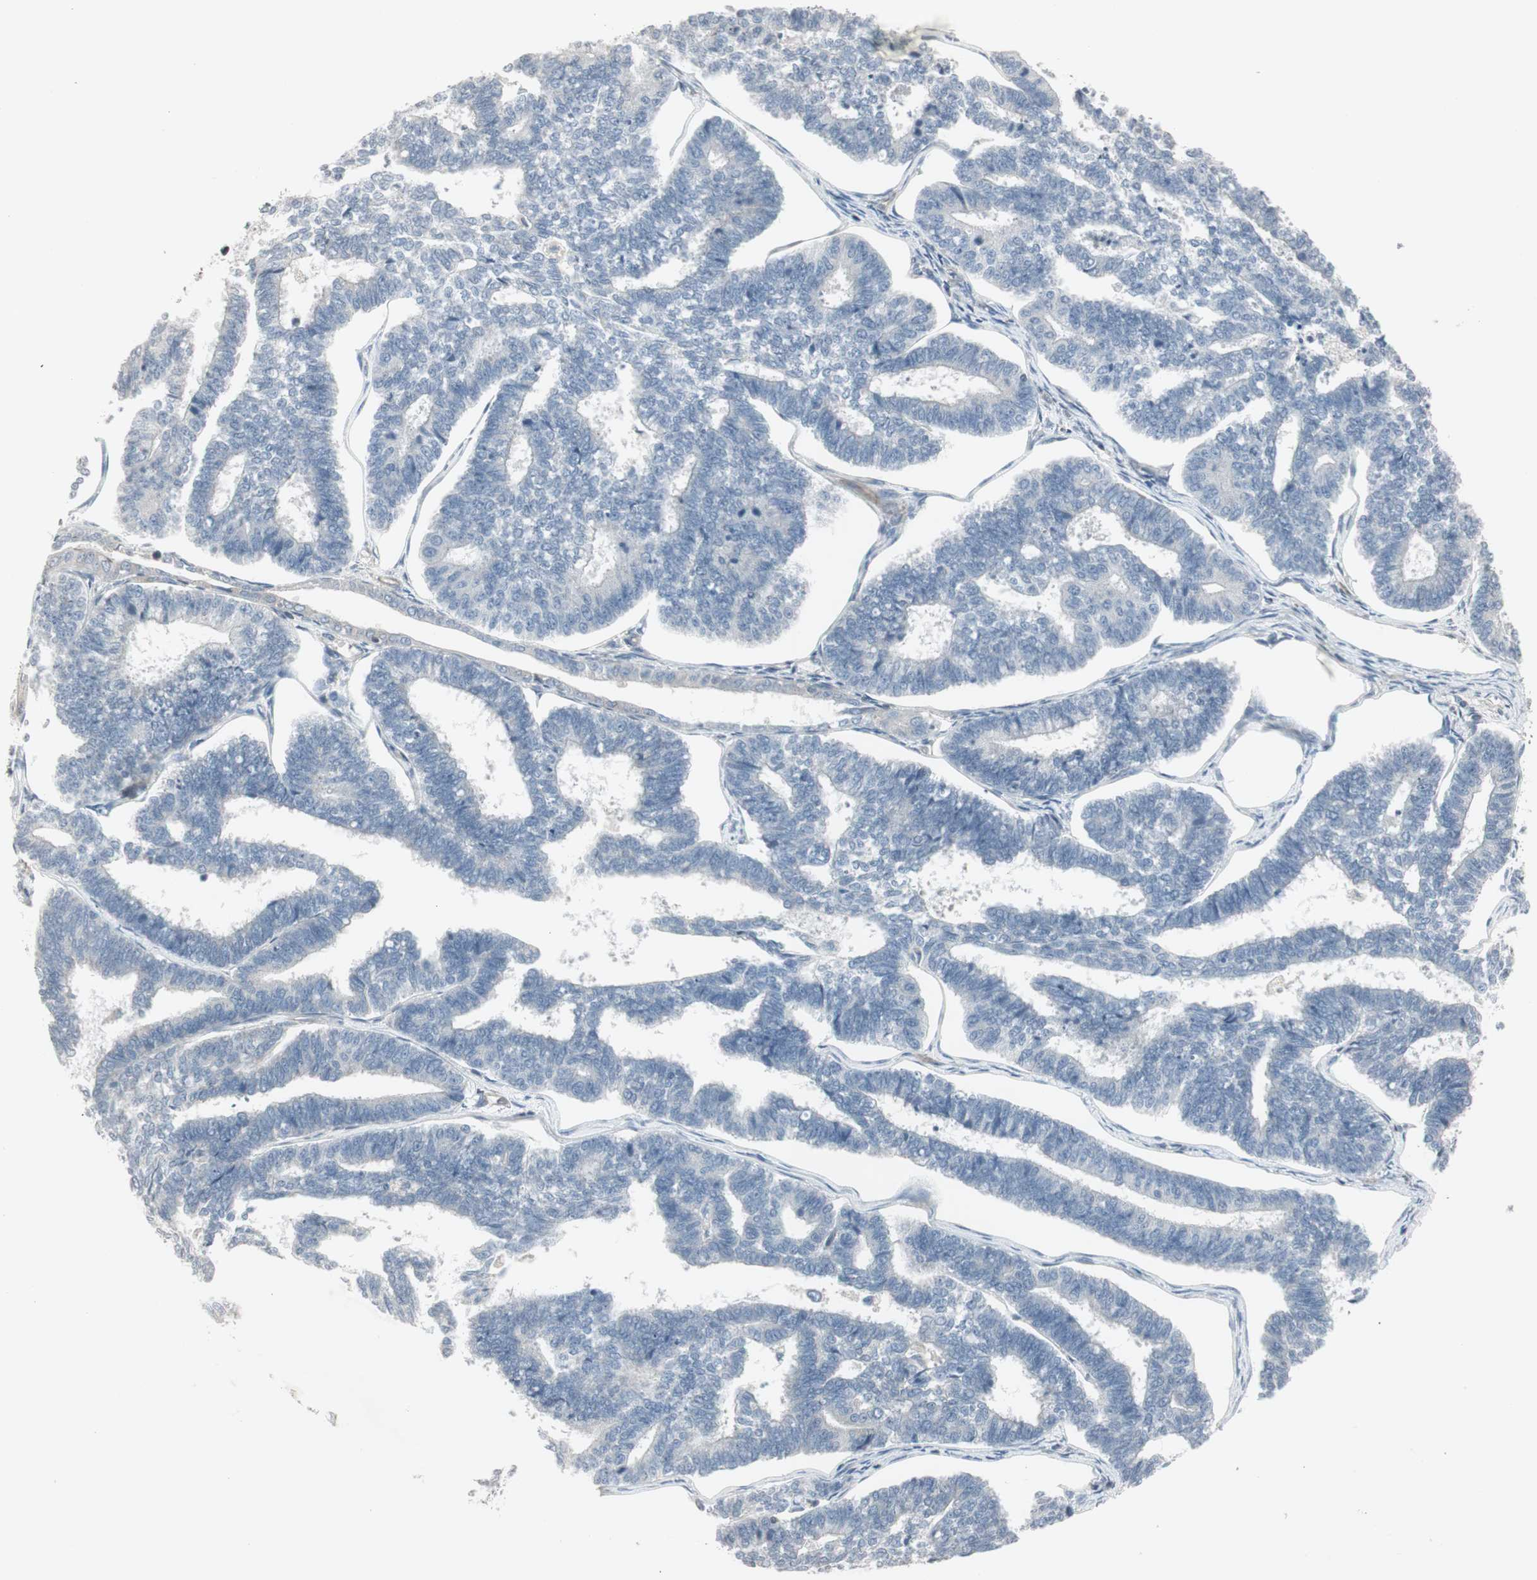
{"staining": {"intensity": "negative", "quantity": "none", "location": "none"}, "tissue": "endometrial cancer", "cell_type": "Tumor cells", "image_type": "cancer", "snomed": [{"axis": "morphology", "description": "Adenocarcinoma, NOS"}, {"axis": "topography", "description": "Endometrium"}], "caption": "Immunohistochemical staining of human endometrial adenocarcinoma reveals no significant expression in tumor cells.", "gene": "ARHGEF1", "patient": {"sex": "female", "age": 70}}